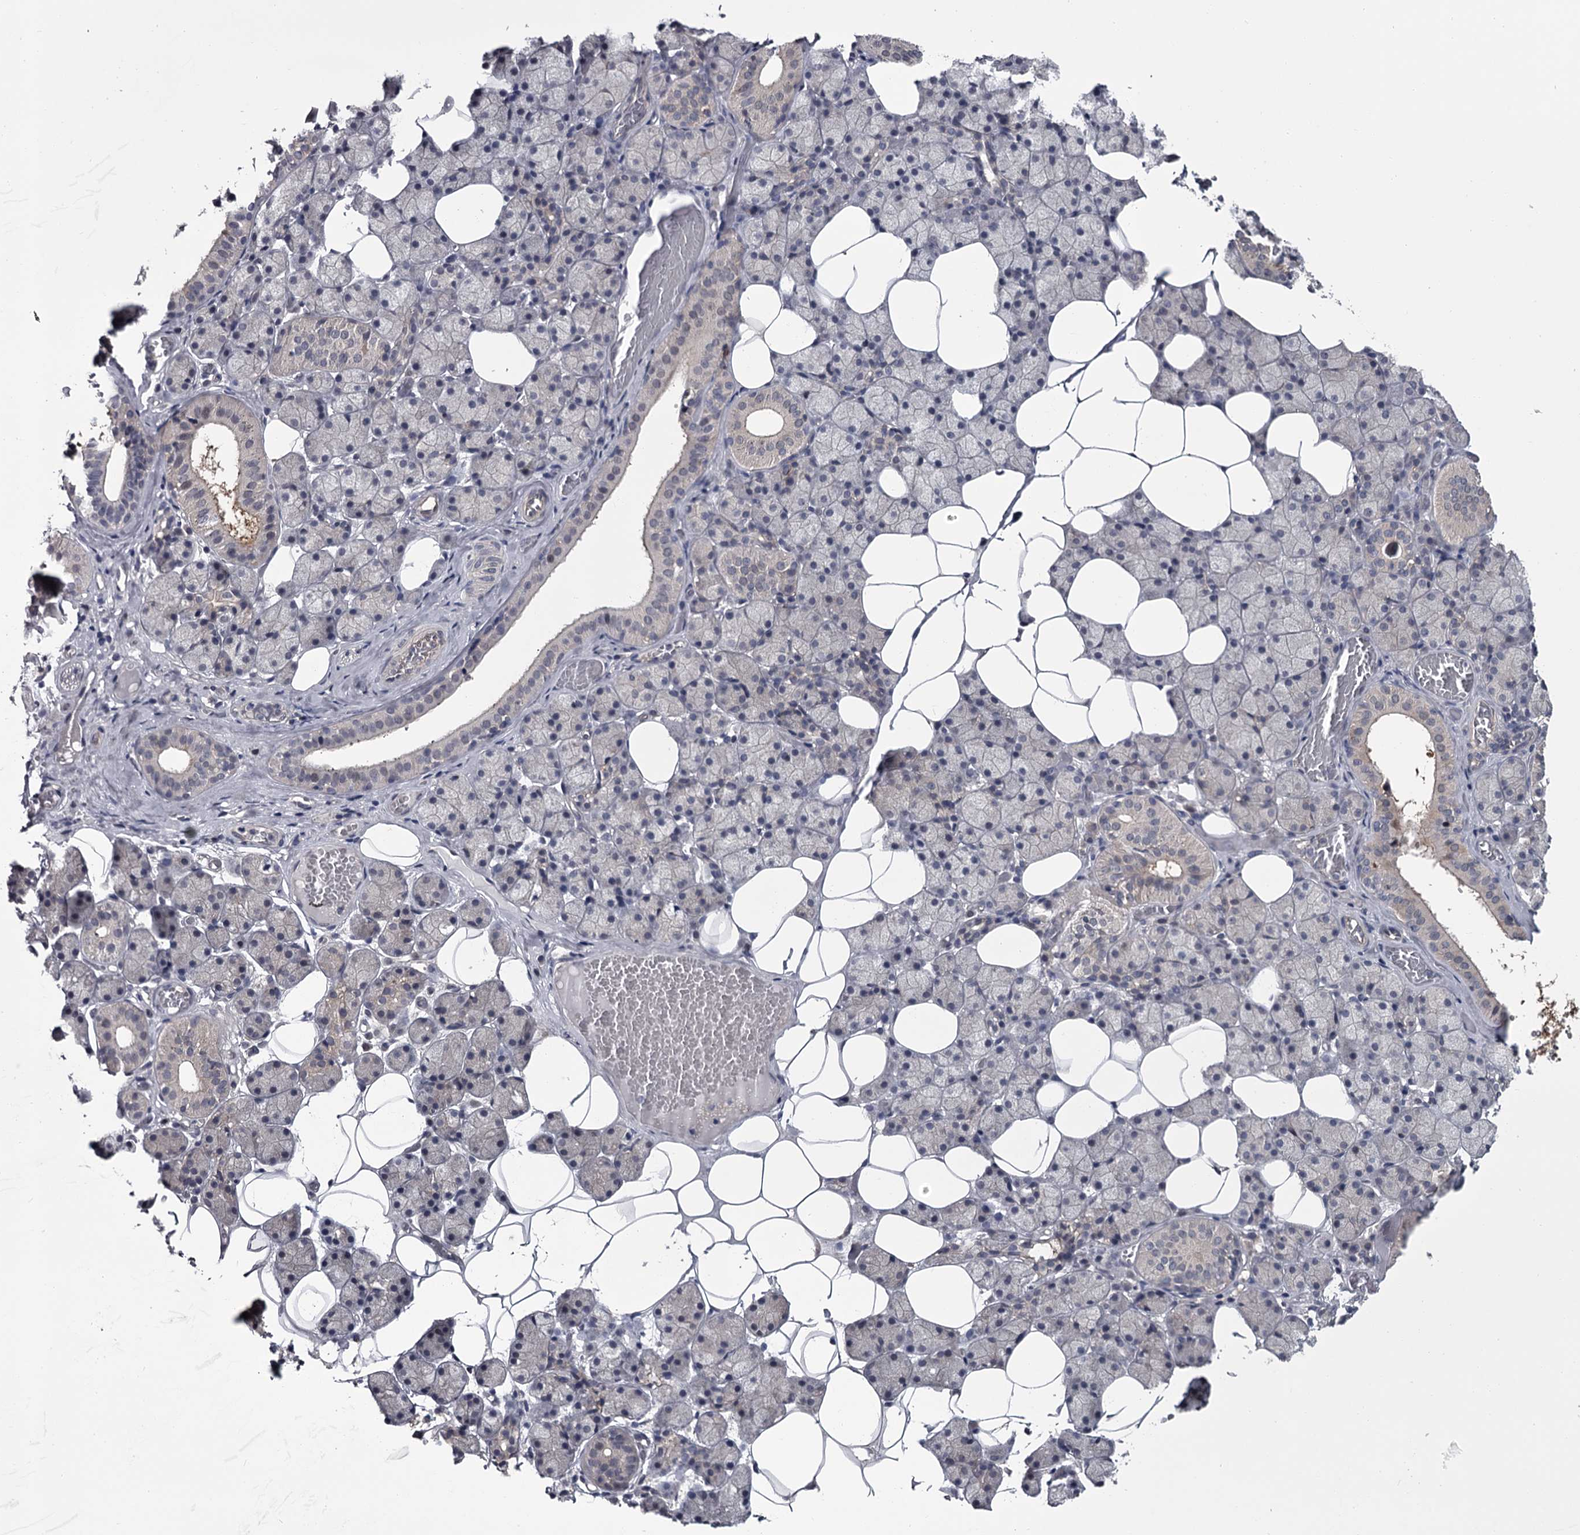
{"staining": {"intensity": "negative", "quantity": "none", "location": "none"}, "tissue": "salivary gland", "cell_type": "Glandular cells", "image_type": "normal", "snomed": [{"axis": "morphology", "description": "Normal tissue, NOS"}, {"axis": "topography", "description": "Salivary gland"}], "caption": "The histopathology image displays no significant positivity in glandular cells of salivary gland. The staining was performed using DAB to visualize the protein expression in brown, while the nuclei were stained in blue with hematoxylin (Magnification: 20x).", "gene": "DAO", "patient": {"sex": "female", "age": 33}}